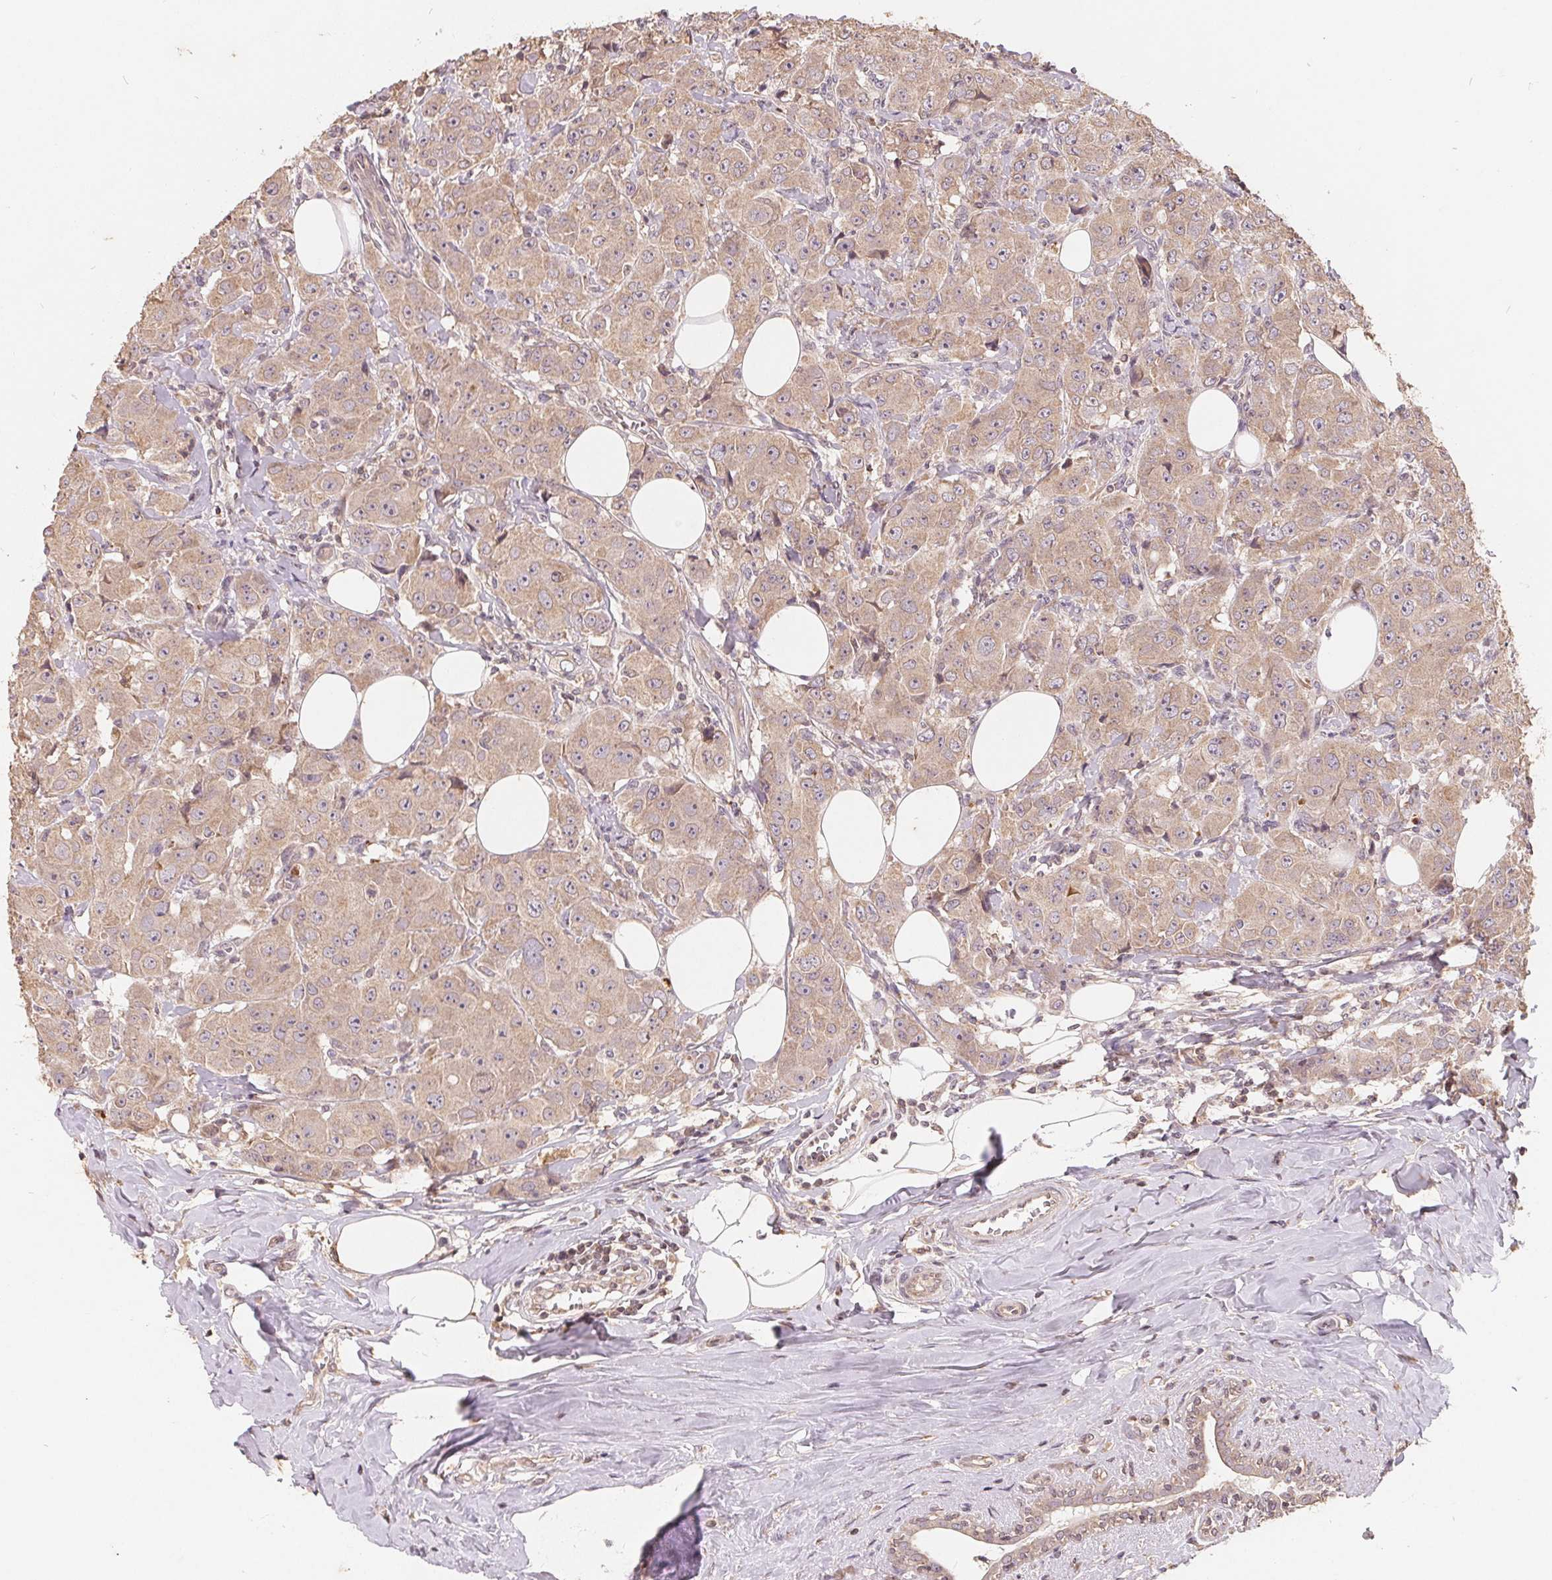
{"staining": {"intensity": "weak", "quantity": ">75%", "location": "cytoplasmic/membranous"}, "tissue": "breast cancer", "cell_type": "Tumor cells", "image_type": "cancer", "snomed": [{"axis": "morphology", "description": "Normal tissue, NOS"}, {"axis": "morphology", "description": "Duct carcinoma"}, {"axis": "topography", "description": "Breast"}], "caption": "Protein expression analysis of breast cancer (infiltrating ductal carcinoma) displays weak cytoplasmic/membranous staining in approximately >75% of tumor cells. Using DAB (brown) and hematoxylin (blue) stains, captured at high magnification using brightfield microscopy.", "gene": "CDIPT", "patient": {"sex": "female", "age": 43}}